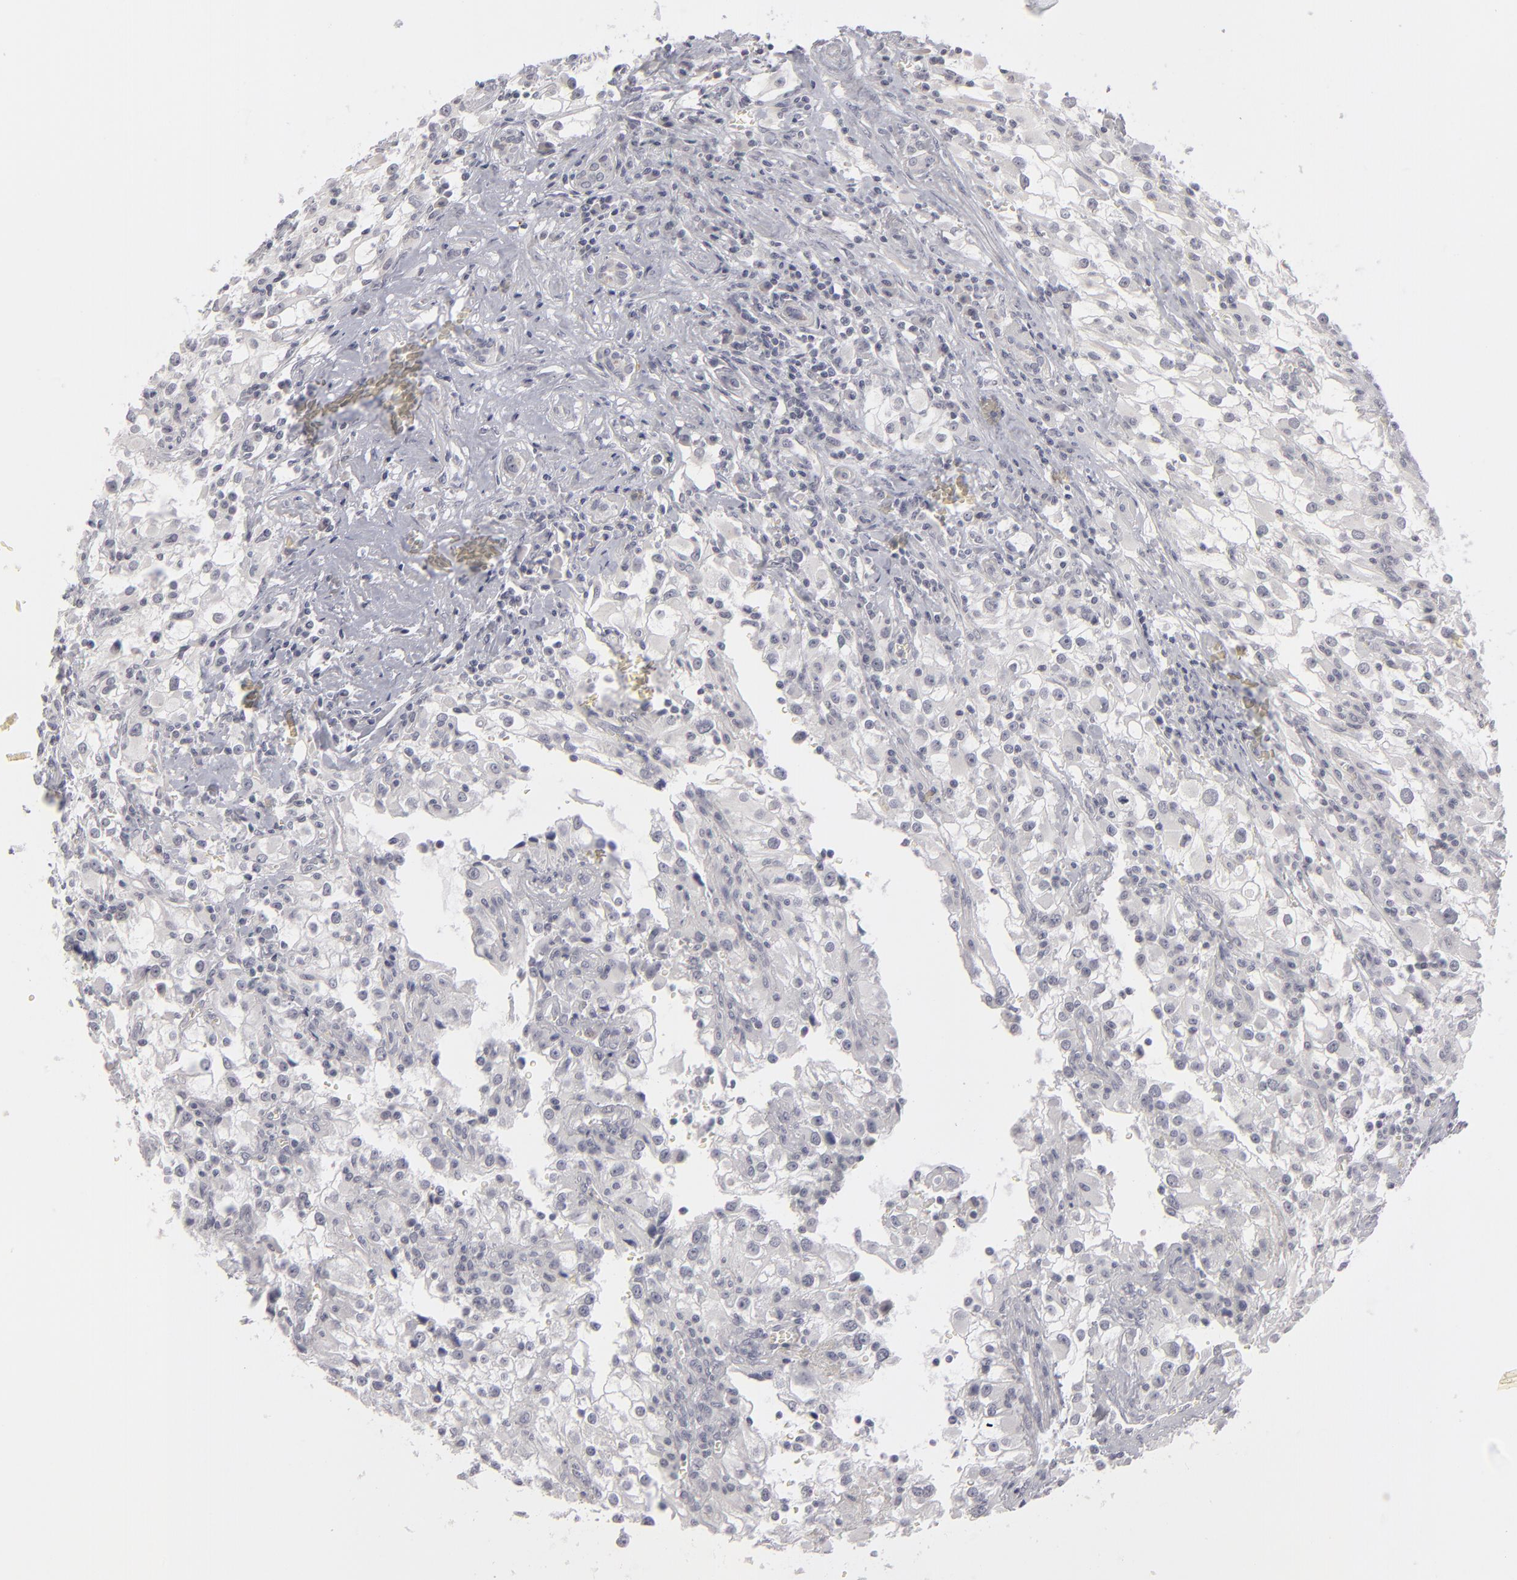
{"staining": {"intensity": "negative", "quantity": "none", "location": "none"}, "tissue": "renal cancer", "cell_type": "Tumor cells", "image_type": "cancer", "snomed": [{"axis": "morphology", "description": "Adenocarcinoma, NOS"}, {"axis": "topography", "description": "Kidney"}], "caption": "This histopathology image is of renal cancer stained with immunohistochemistry to label a protein in brown with the nuclei are counter-stained blue. There is no expression in tumor cells.", "gene": "KIAA1210", "patient": {"sex": "female", "age": 52}}